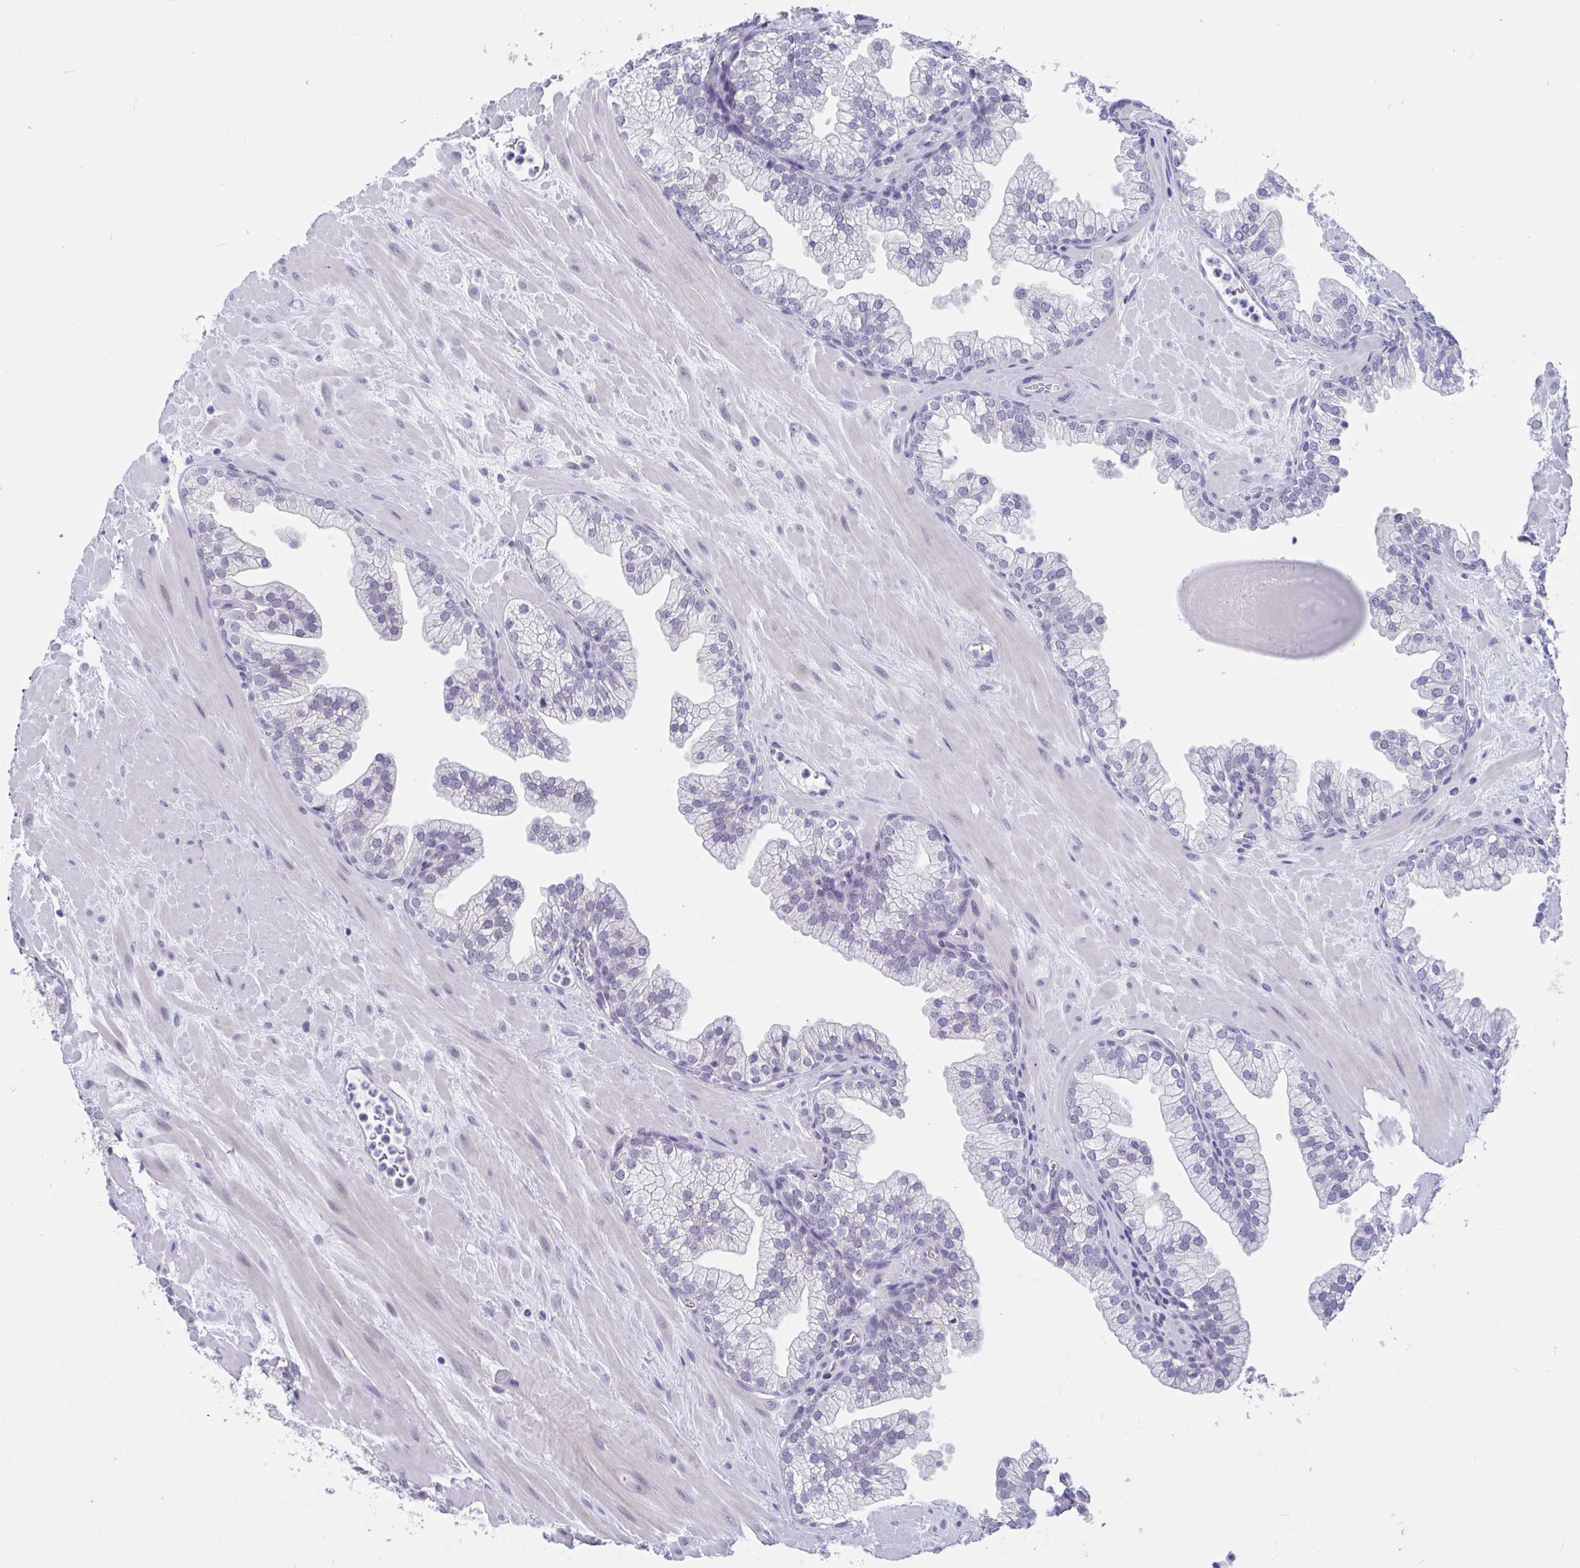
{"staining": {"intensity": "negative", "quantity": "none", "location": "none"}, "tissue": "prostate", "cell_type": "Glandular cells", "image_type": "normal", "snomed": [{"axis": "morphology", "description": "Normal tissue, NOS"}, {"axis": "topography", "description": "Prostate"}, {"axis": "topography", "description": "Peripheral nerve tissue"}], "caption": "The micrograph exhibits no significant staining in glandular cells of prostate.", "gene": "CDK13", "patient": {"sex": "male", "age": 61}}